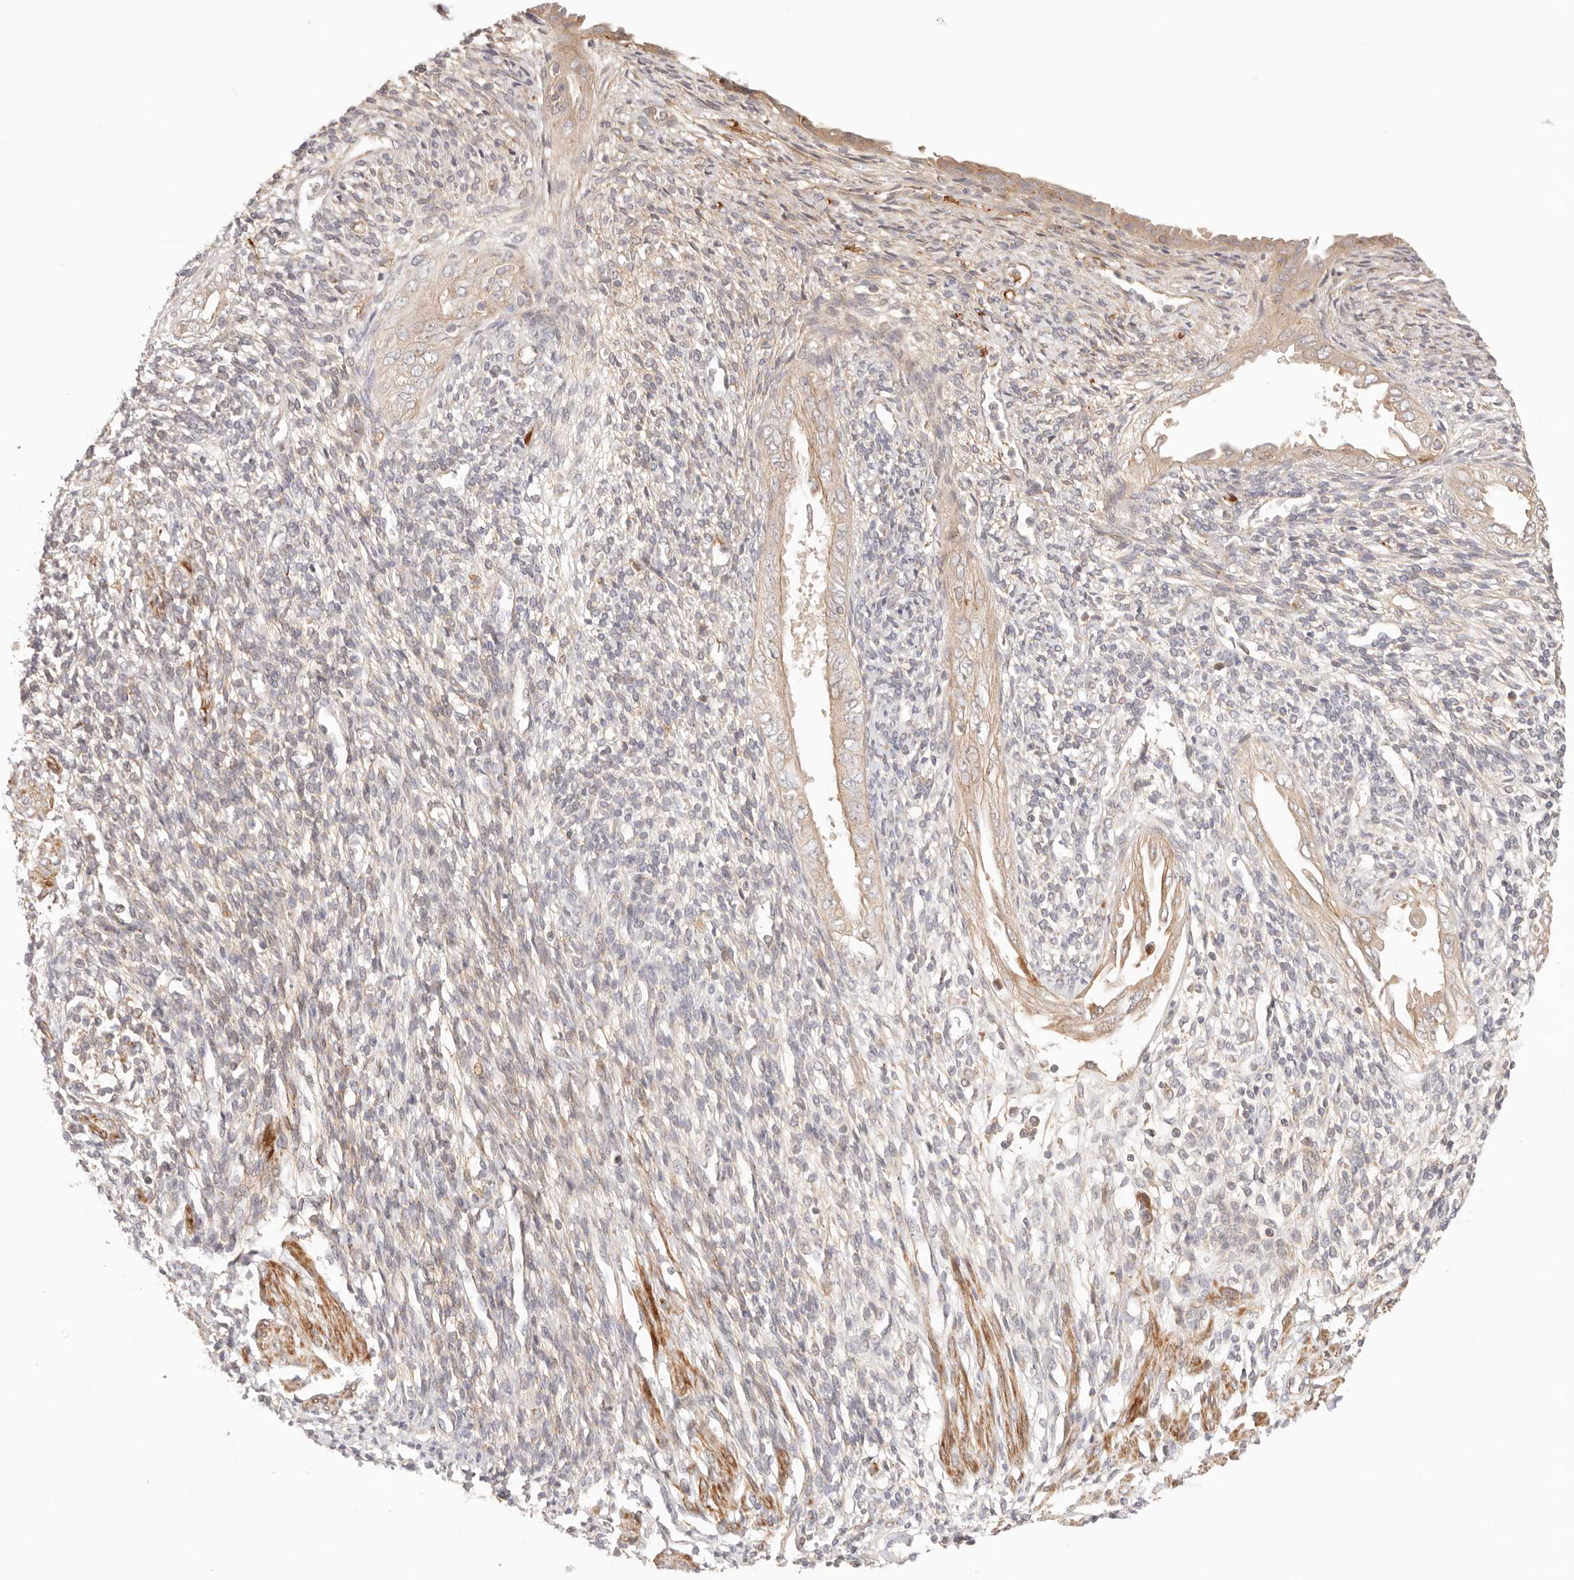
{"staining": {"intensity": "moderate", "quantity": "<25%", "location": "cytoplasmic/membranous"}, "tissue": "endometrium", "cell_type": "Cells in endometrial stroma", "image_type": "normal", "snomed": [{"axis": "morphology", "description": "Normal tissue, NOS"}, {"axis": "topography", "description": "Endometrium"}], "caption": "DAB (3,3'-diaminobenzidine) immunohistochemical staining of unremarkable human endometrium reveals moderate cytoplasmic/membranous protein staining in approximately <25% of cells in endometrial stroma.", "gene": "IL1R2", "patient": {"sex": "female", "age": 66}}